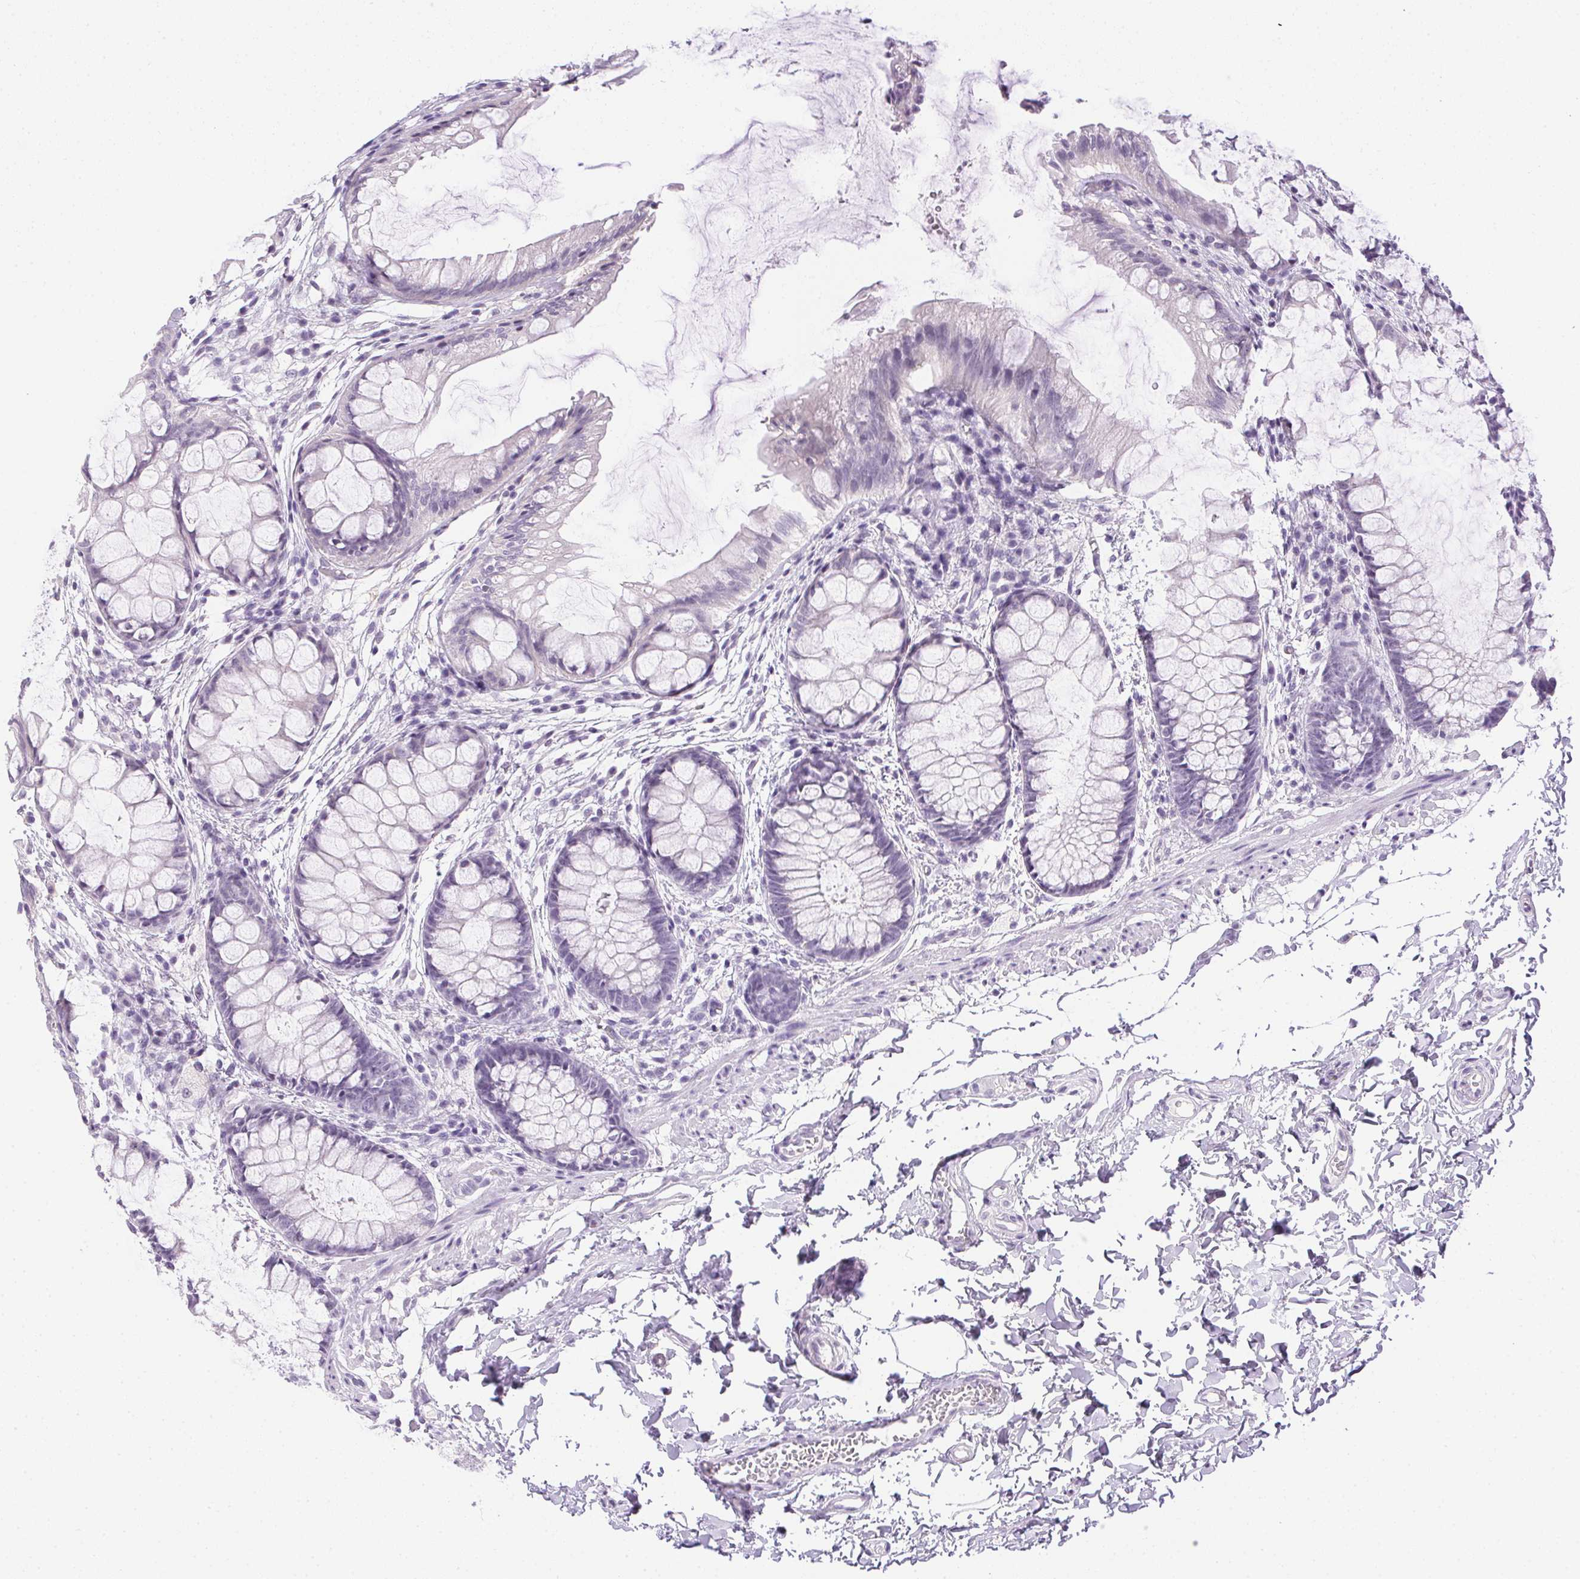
{"staining": {"intensity": "negative", "quantity": "none", "location": "none"}, "tissue": "rectum", "cell_type": "Glandular cells", "image_type": "normal", "snomed": [{"axis": "morphology", "description": "Normal tissue, NOS"}, {"axis": "topography", "description": "Rectum"}], "caption": "Protein analysis of benign rectum reveals no significant staining in glandular cells.", "gene": "PRL", "patient": {"sex": "female", "age": 62}}